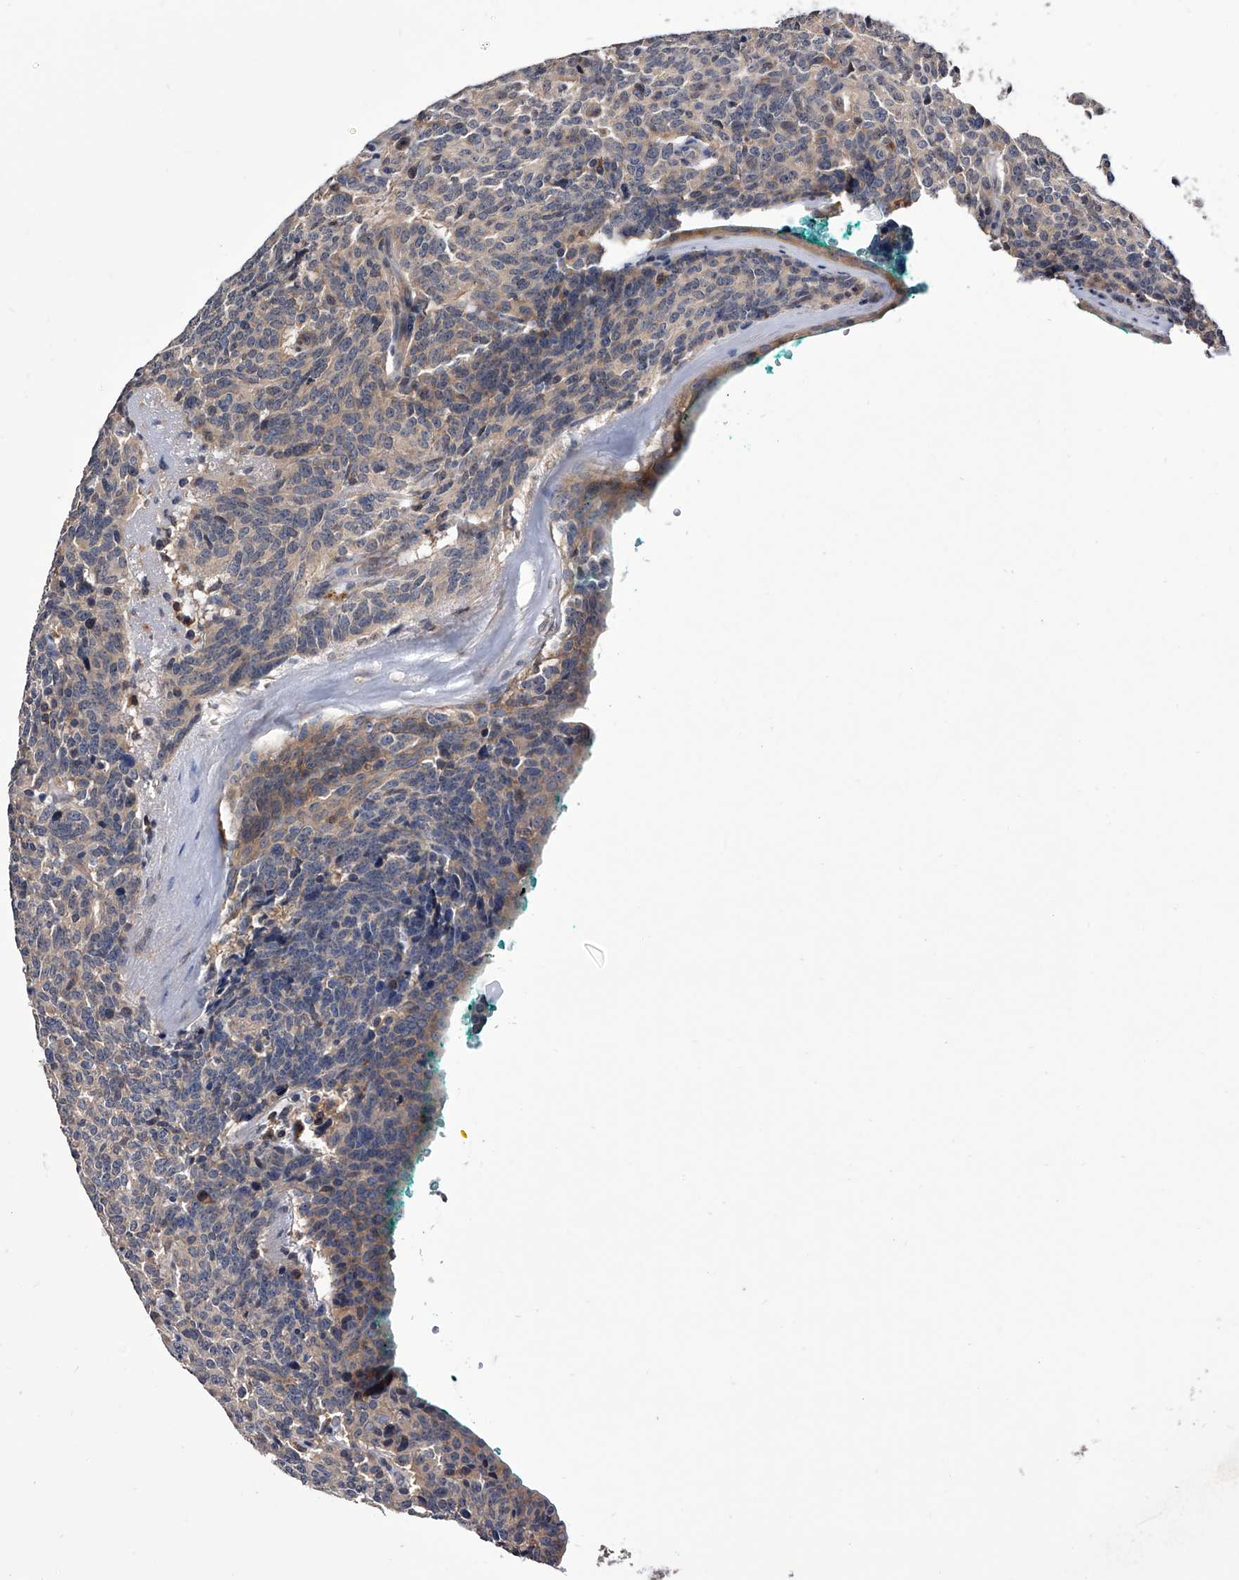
{"staining": {"intensity": "weak", "quantity": "<25%", "location": "cytoplasmic/membranous"}, "tissue": "carcinoid", "cell_type": "Tumor cells", "image_type": "cancer", "snomed": [{"axis": "morphology", "description": "Carcinoid, malignant, NOS"}, {"axis": "topography", "description": "Lung"}], "caption": "Immunohistochemistry of human carcinoid shows no expression in tumor cells.", "gene": "PAN3", "patient": {"sex": "female", "age": 46}}